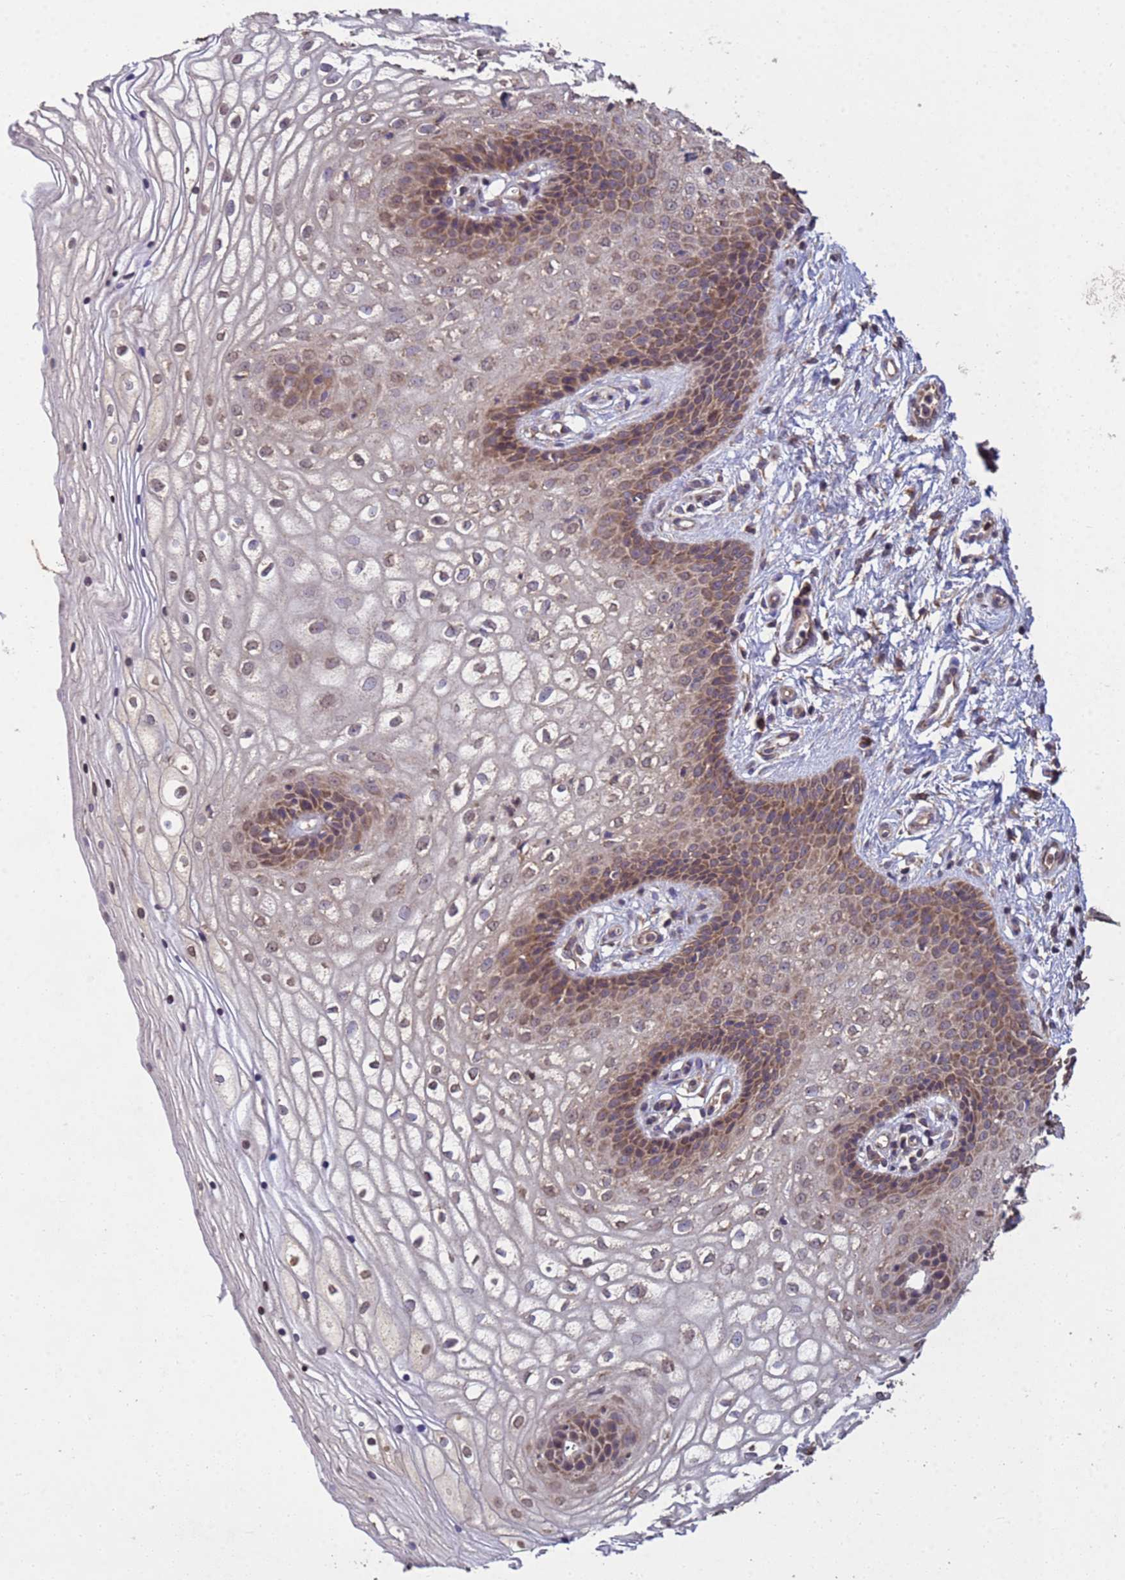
{"staining": {"intensity": "moderate", "quantity": "25%-75%", "location": "cytoplasmic/membranous"}, "tissue": "vagina", "cell_type": "Squamous epithelial cells", "image_type": "normal", "snomed": [{"axis": "morphology", "description": "Normal tissue, NOS"}, {"axis": "topography", "description": "Vagina"}], "caption": "Immunohistochemistry micrograph of unremarkable human vagina stained for a protein (brown), which shows medium levels of moderate cytoplasmic/membranous positivity in about 25%-75% of squamous epithelial cells.", "gene": "P2RX7", "patient": {"sex": "female", "age": 34}}